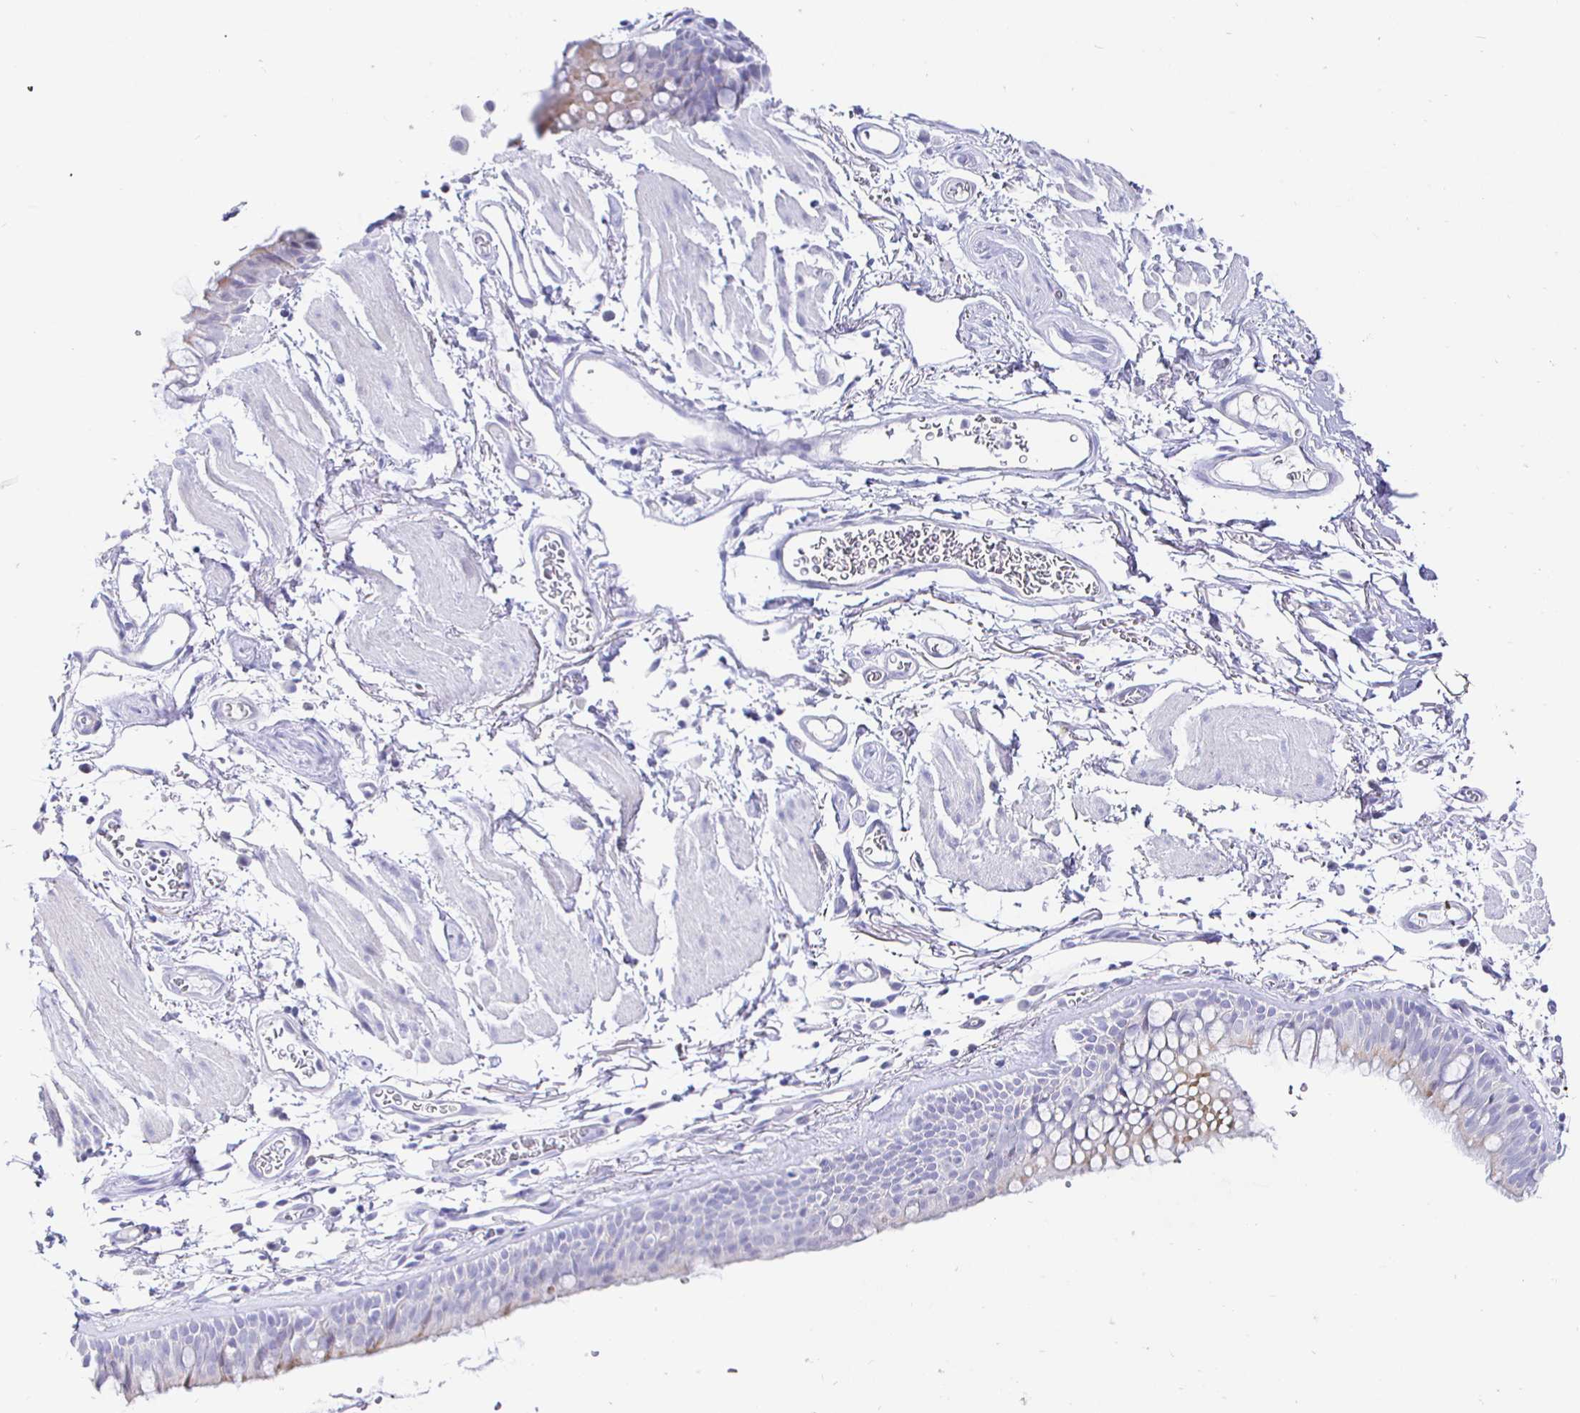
{"staining": {"intensity": "moderate", "quantity": "<25%", "location": "cytoplasmic/membranous"}, "tissue": "bronchus", "cell_type": "Respiratory epithelial cells", "image_type": "normal", "snomed": [{"axis": "morphology", "description": "Normal tissue, NOS"}, {"axis": "topography", "description": "Cartilage tissue"}, {"axis": "topography", "description": "Bronchus"}], "caption": "High-power microscopy captured an immunohistochemistry (IHC) histopathology image of unremarkable bronchus, revealing moderate cytoplasmic/membranous expression in about <25% of respiratory epithelial cells. The staining was performed using DAB (3,3'-diaminobenzidine) to visualize the protein expression in brown, while the nuclei were stained in blue with hematoxylin (Magnification: 20x).", "gene": "CR2", "patient": {"sex": "female", "age": 79}}